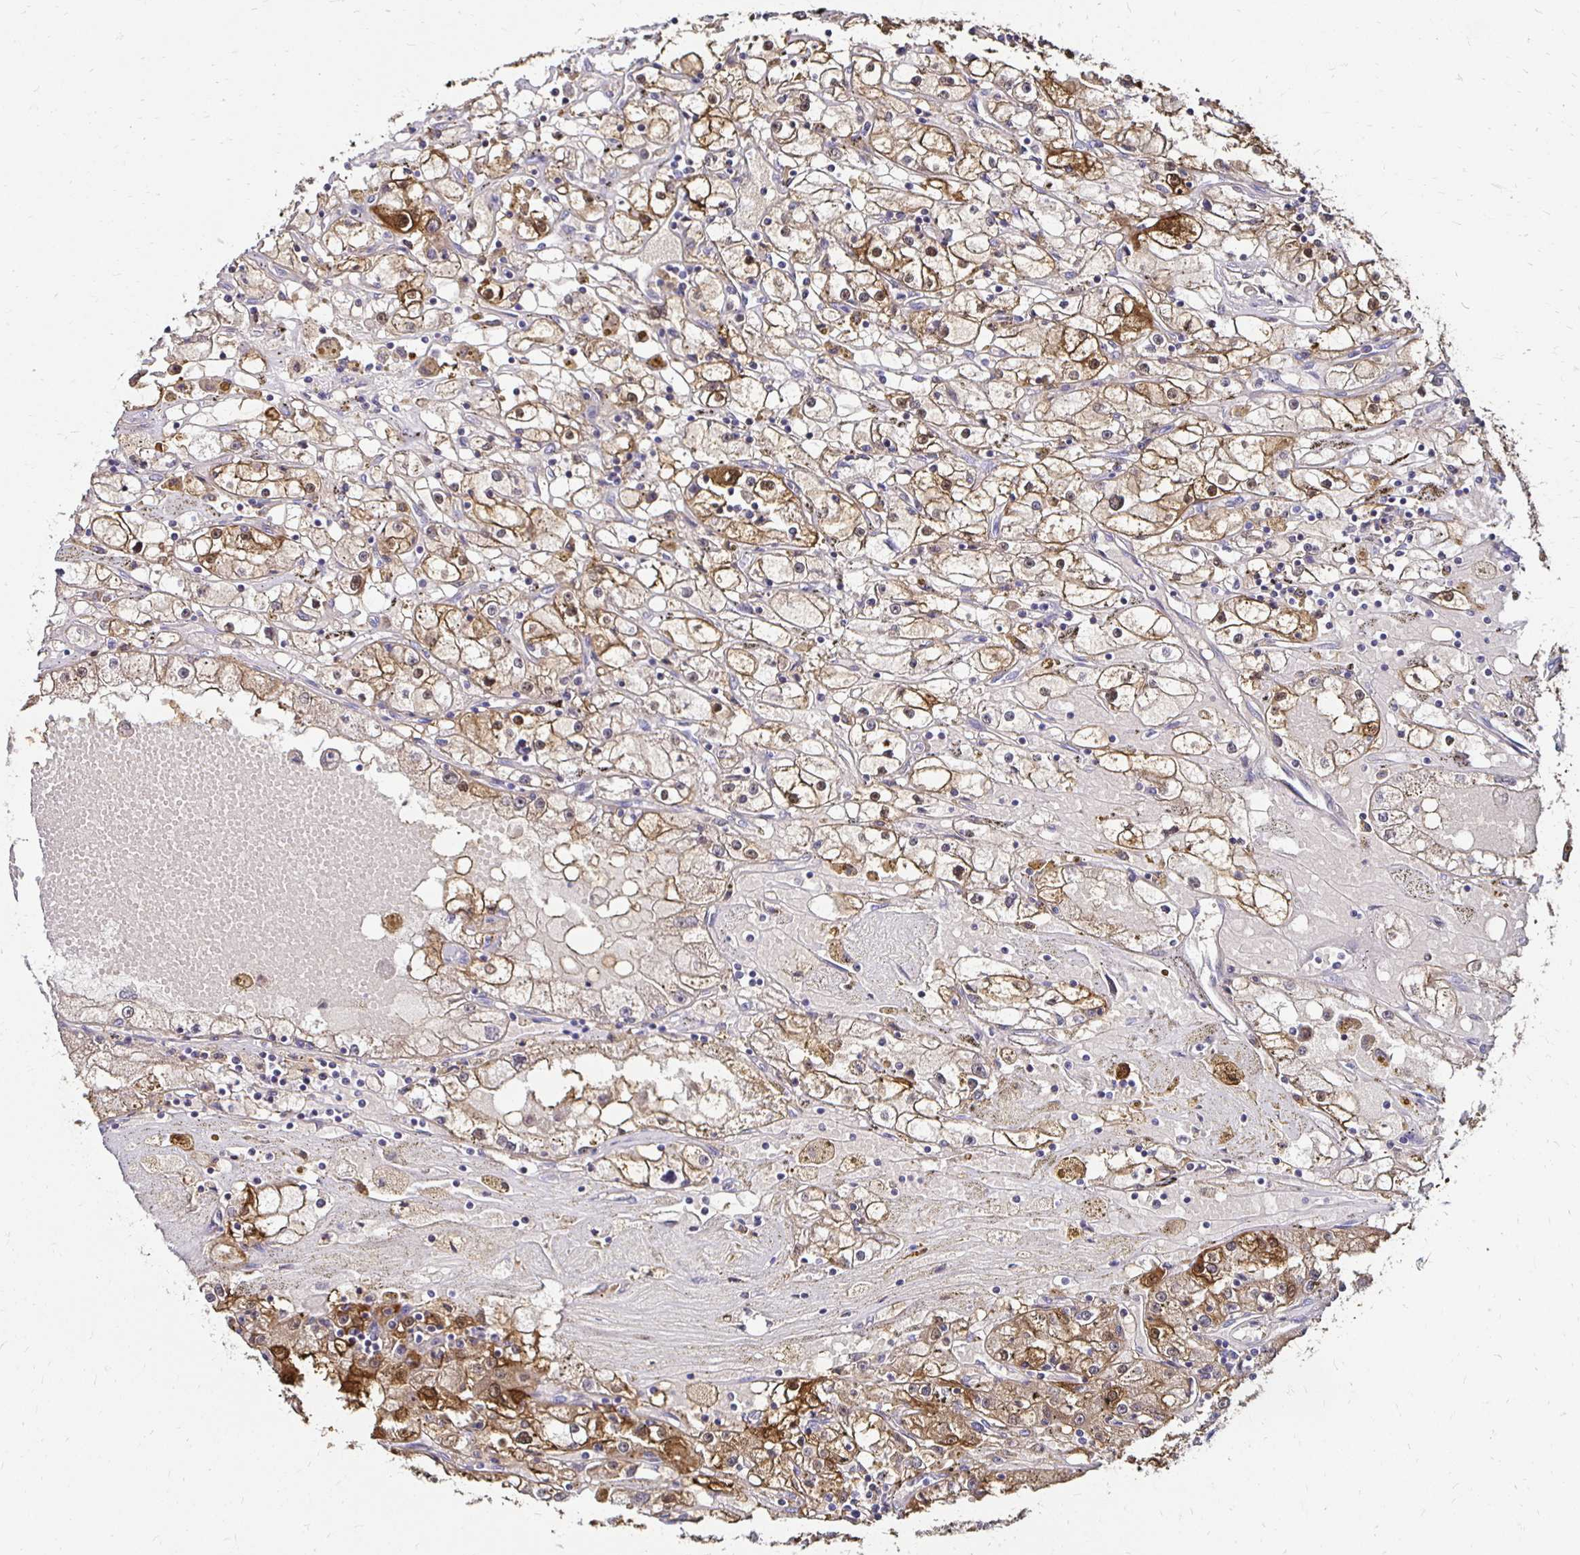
{"staining": {"intensity": "moderate", "quantity": ">75%", "location": "cytoplasmic/membranous,nuclear"}, "tissue": "renal cancer", "cell_type": "Tumor cells", "image_type": "cancer", "snomed": [{"axis": "morphology", "description": "Adenocarcinoma, NOS"}, {"axis": "topography", "description": "Kidney"}], "caption": "Approximately >75% of tumor cells in renal adenocarcinoma display moderate cytoplasmic/membranous and nuclear protein positivity as visualized by brown immunohistochemical staining.", "gene": "TXN", "patient": {"sex": "male", "age": 56}}